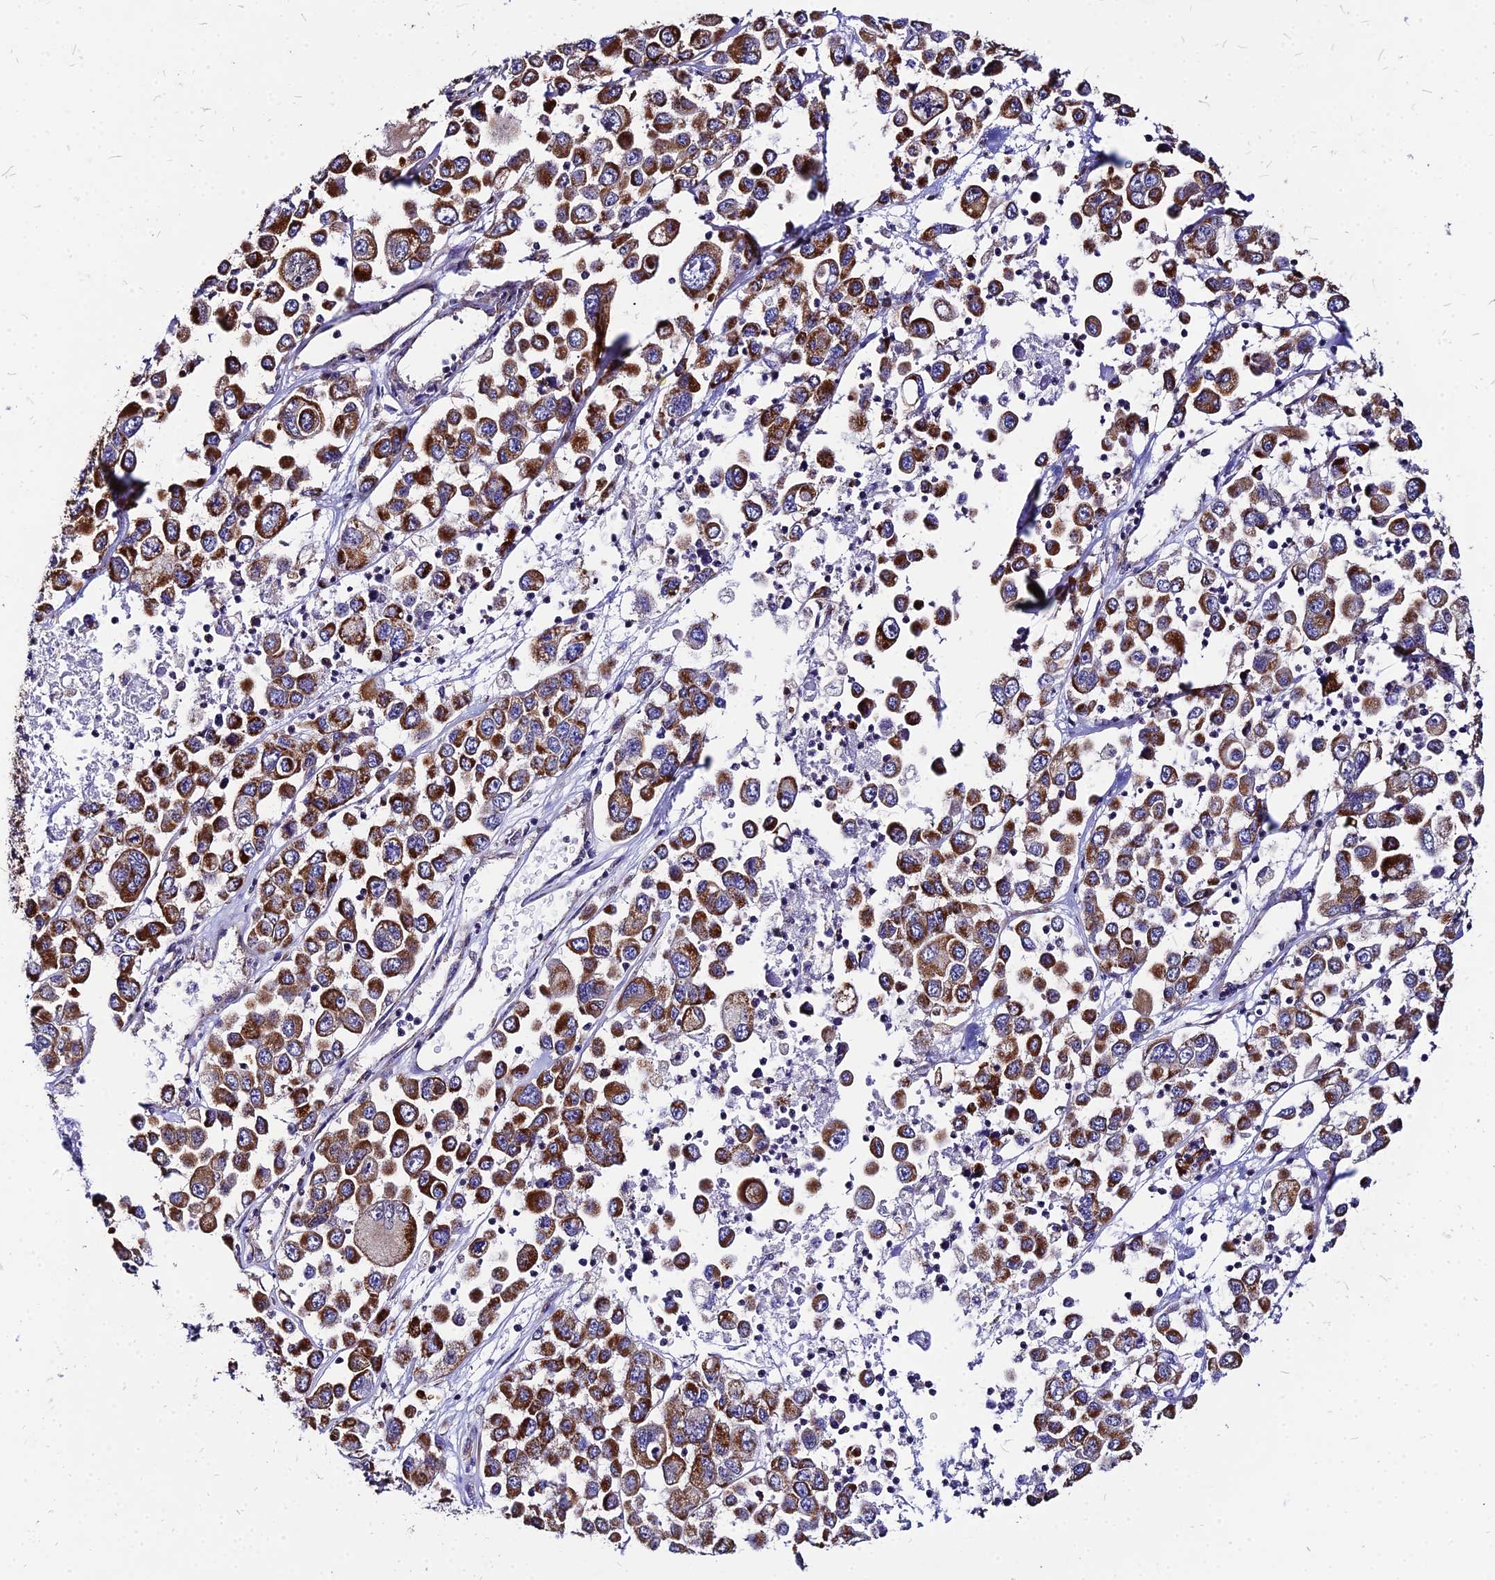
{"staining": {"intensity": "strong", "quantity": ">75%", "location": "cytoplasmic/membranous"}, "tissue": "melanoma", "cell_type": "Tumor cells", "image_type": "cancer", "snomed": [{"axis": "morphology", "description": "Malignant melanoma, Metastatic site"}, {"axis": "topography", "description": "Lymph node"}], "caption": "The immunohistochemical stain labels strong cytoplasmic/membranous staining in tumor cells of malignant melanoma (metastatic site) tissue.", "gene": "DLD", "patient": {"sex": "female", "age": 54}}